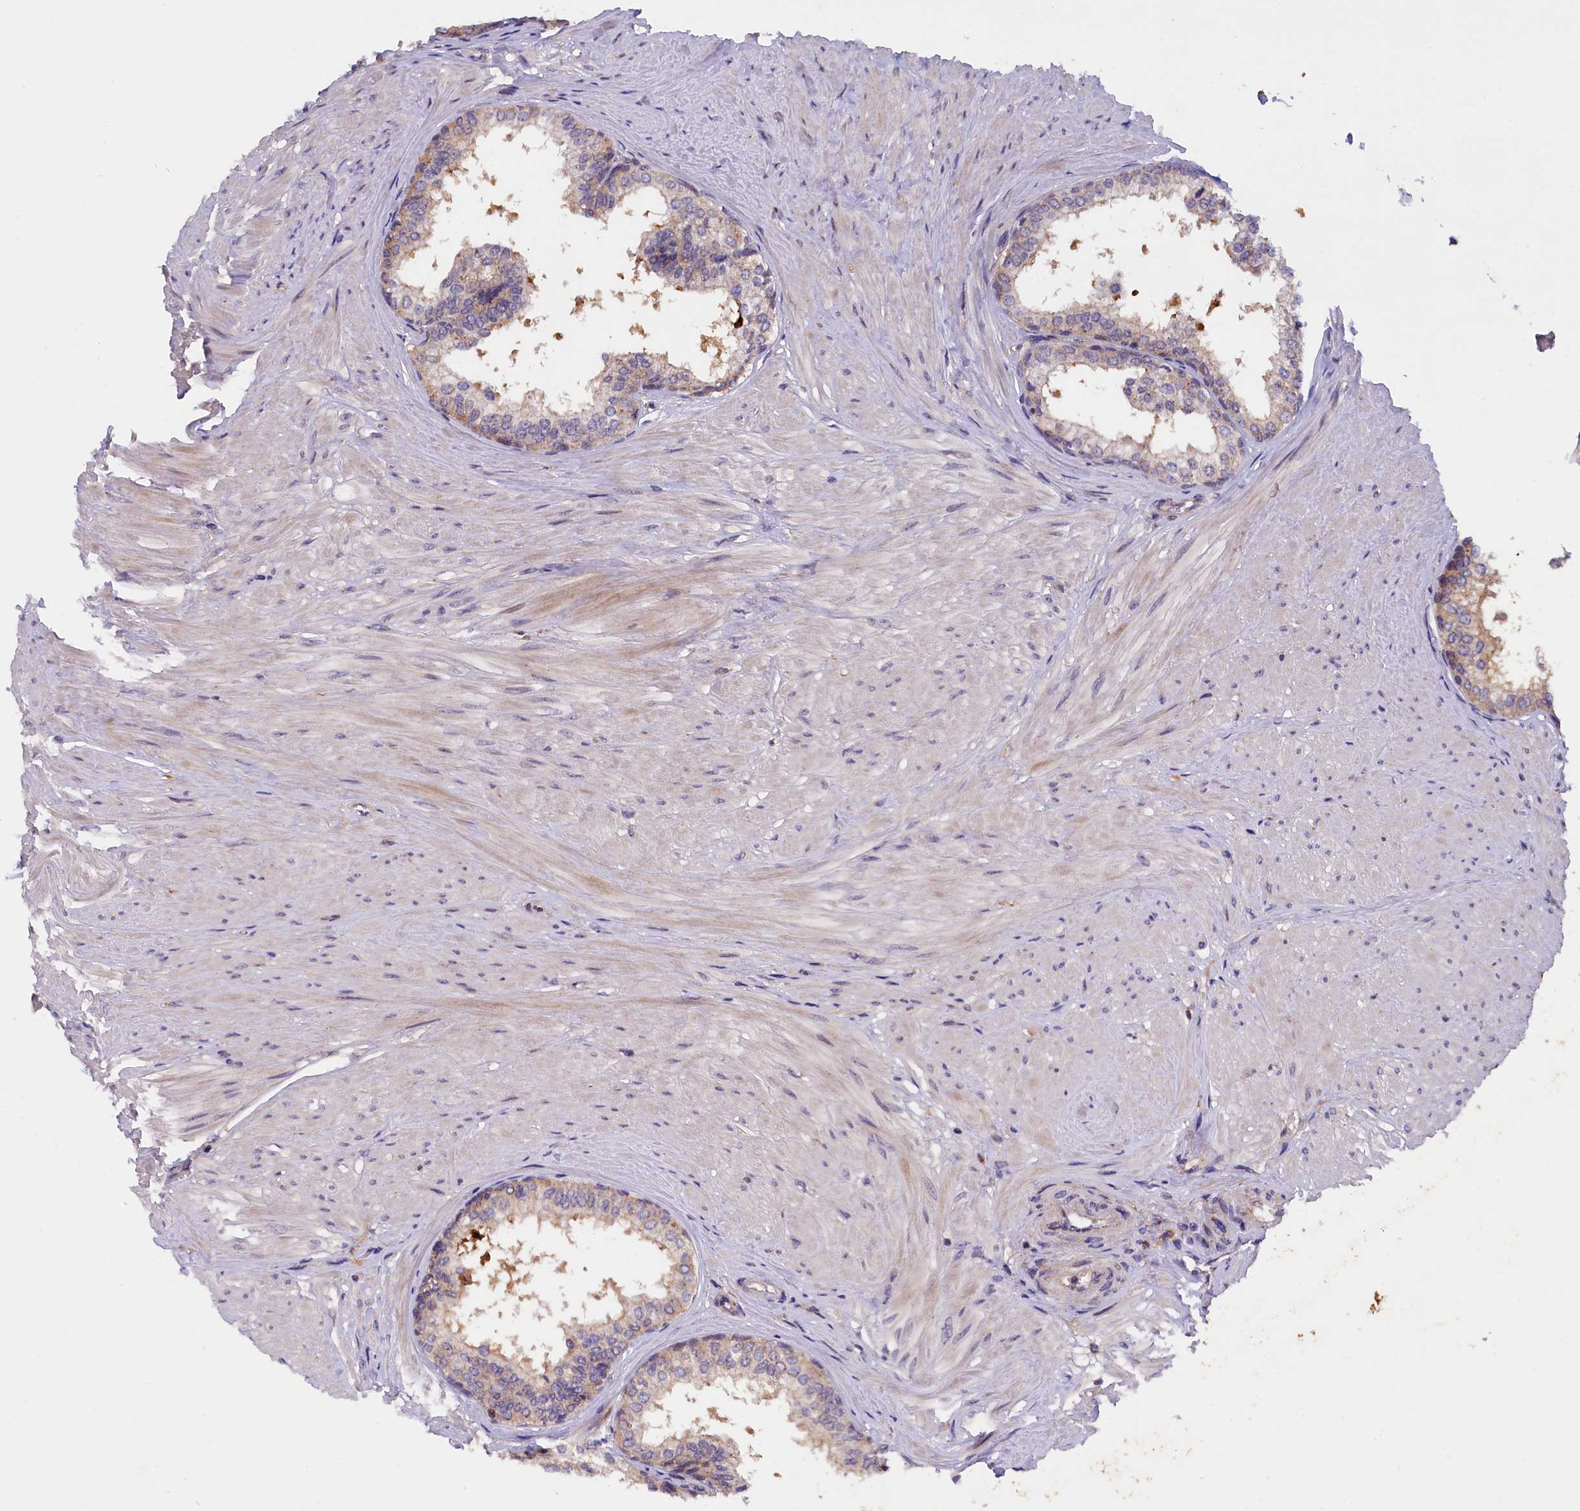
{"staining": {"intensity": "moderate", "quantity": "25%-75%", "location": "cytoplasmic/membranous"}, "tissue": "prostate", "cell_type": "Glandular cells", "image_type": "normal", "snomed": [{"axis": "morphology", "description": "Normal tissue, NOS"}, {"axis": "topography", "description": "Prostate"}], "caption": "Immunohistochemical staining of normal prostate demonstrates moderate cytoplasmic/membranous protein positivity in about 25%-75% of glandular cells. Immunohistochemistry (ihc) stains the protein in brown and the nuclei are stained blue.", "gene": "NAIP", "patient": {"sex": "male", "age": 48}}